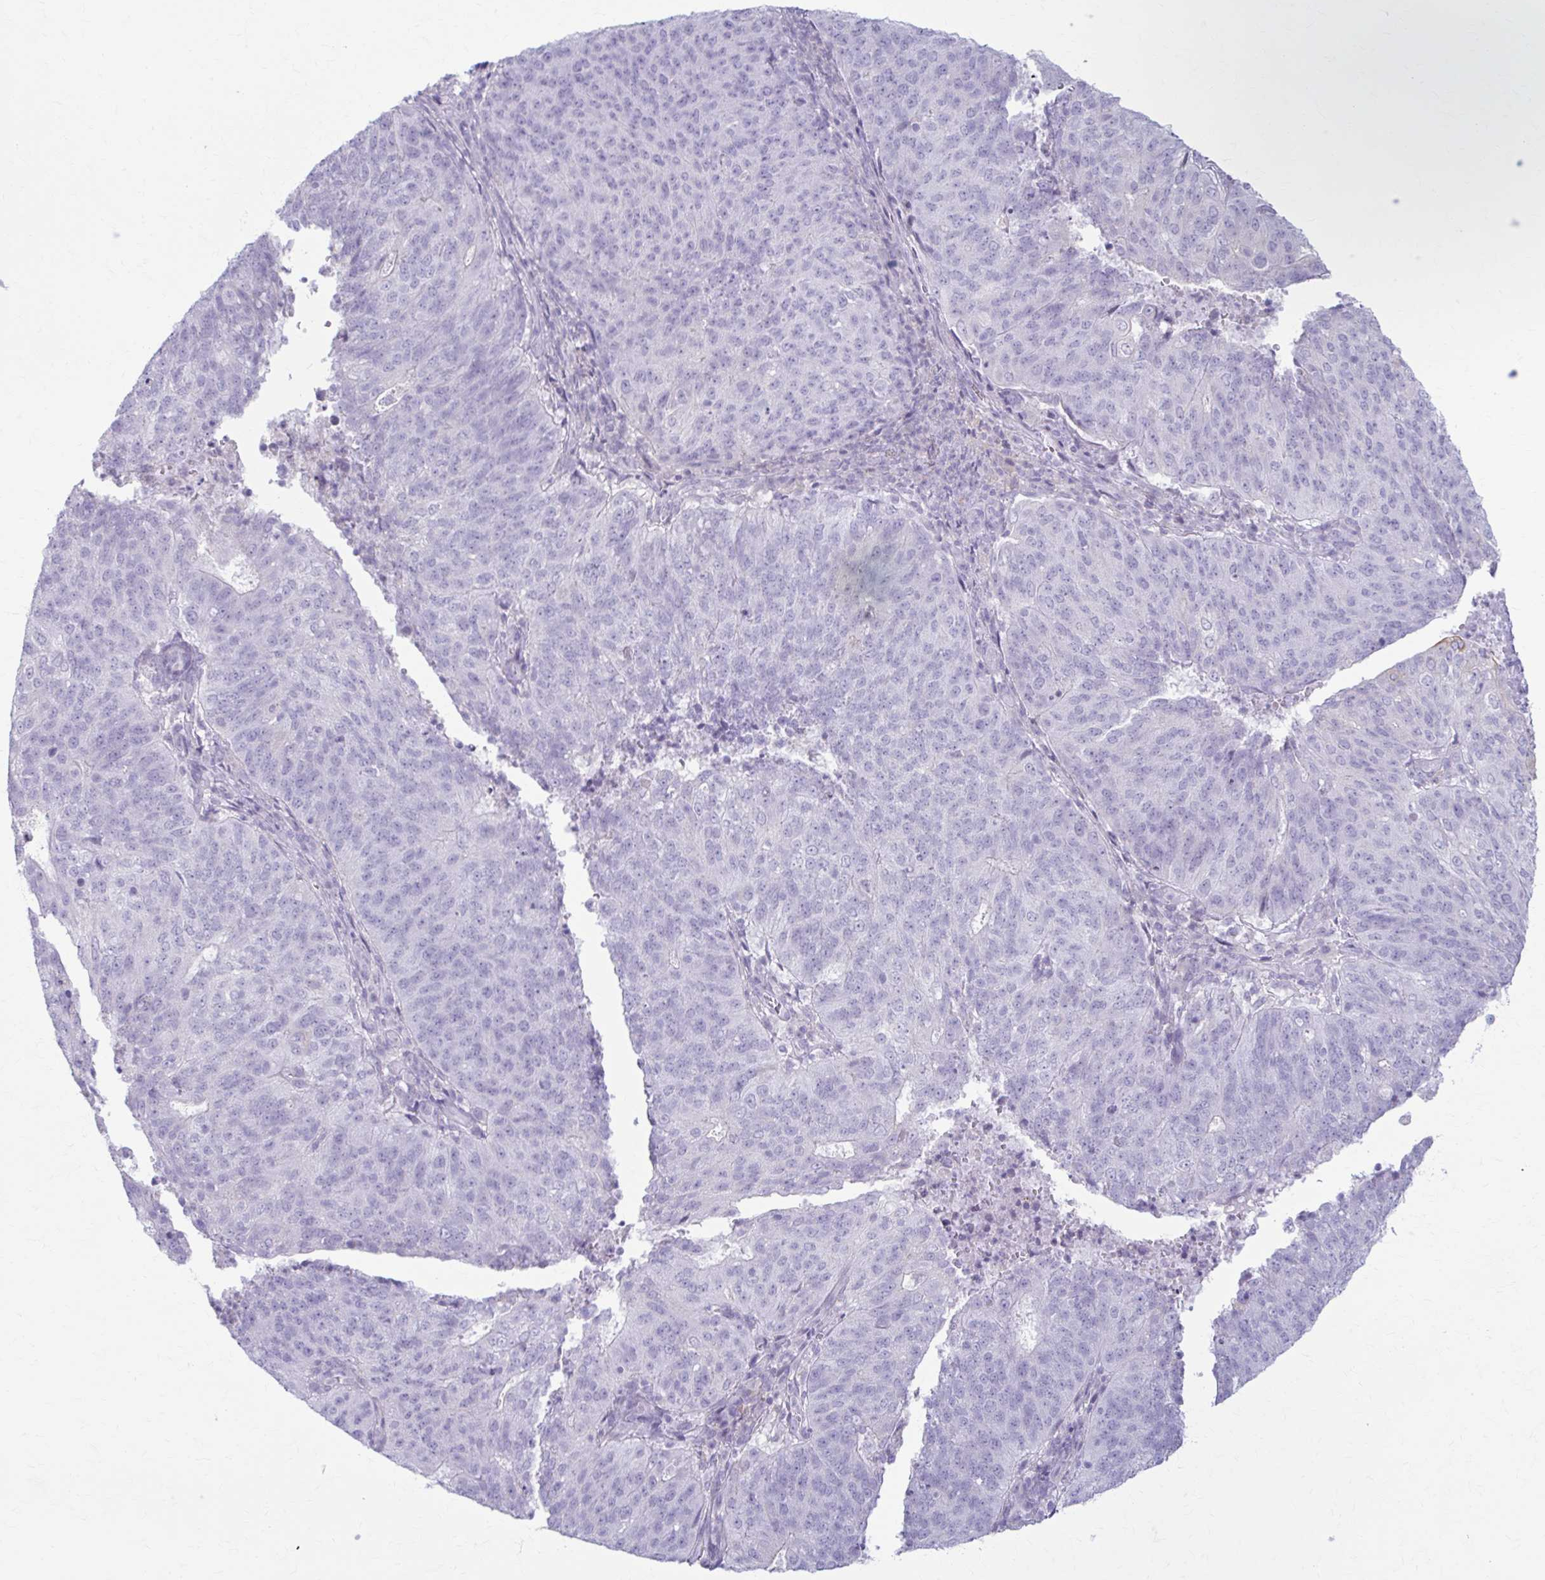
{"staining": {"intensity": "negative", "quantity": "none", "location": "none"}, "tissue": "endometrial cancer", "cell_type": "Tumor cells", "image_type": "cancer", "snomed": [{"axis": "morphology", "description": "Adenocarcinoma, NOS"}, {"axis": "topography", "description": "Endometrium"}], "caption": "This is an IHC micrograph of endometrial adenocarcinoma. There is no positivity in tumor cells.", "gene": "LDLRAP1", "patient": {"sex": "female", "age": 82}}